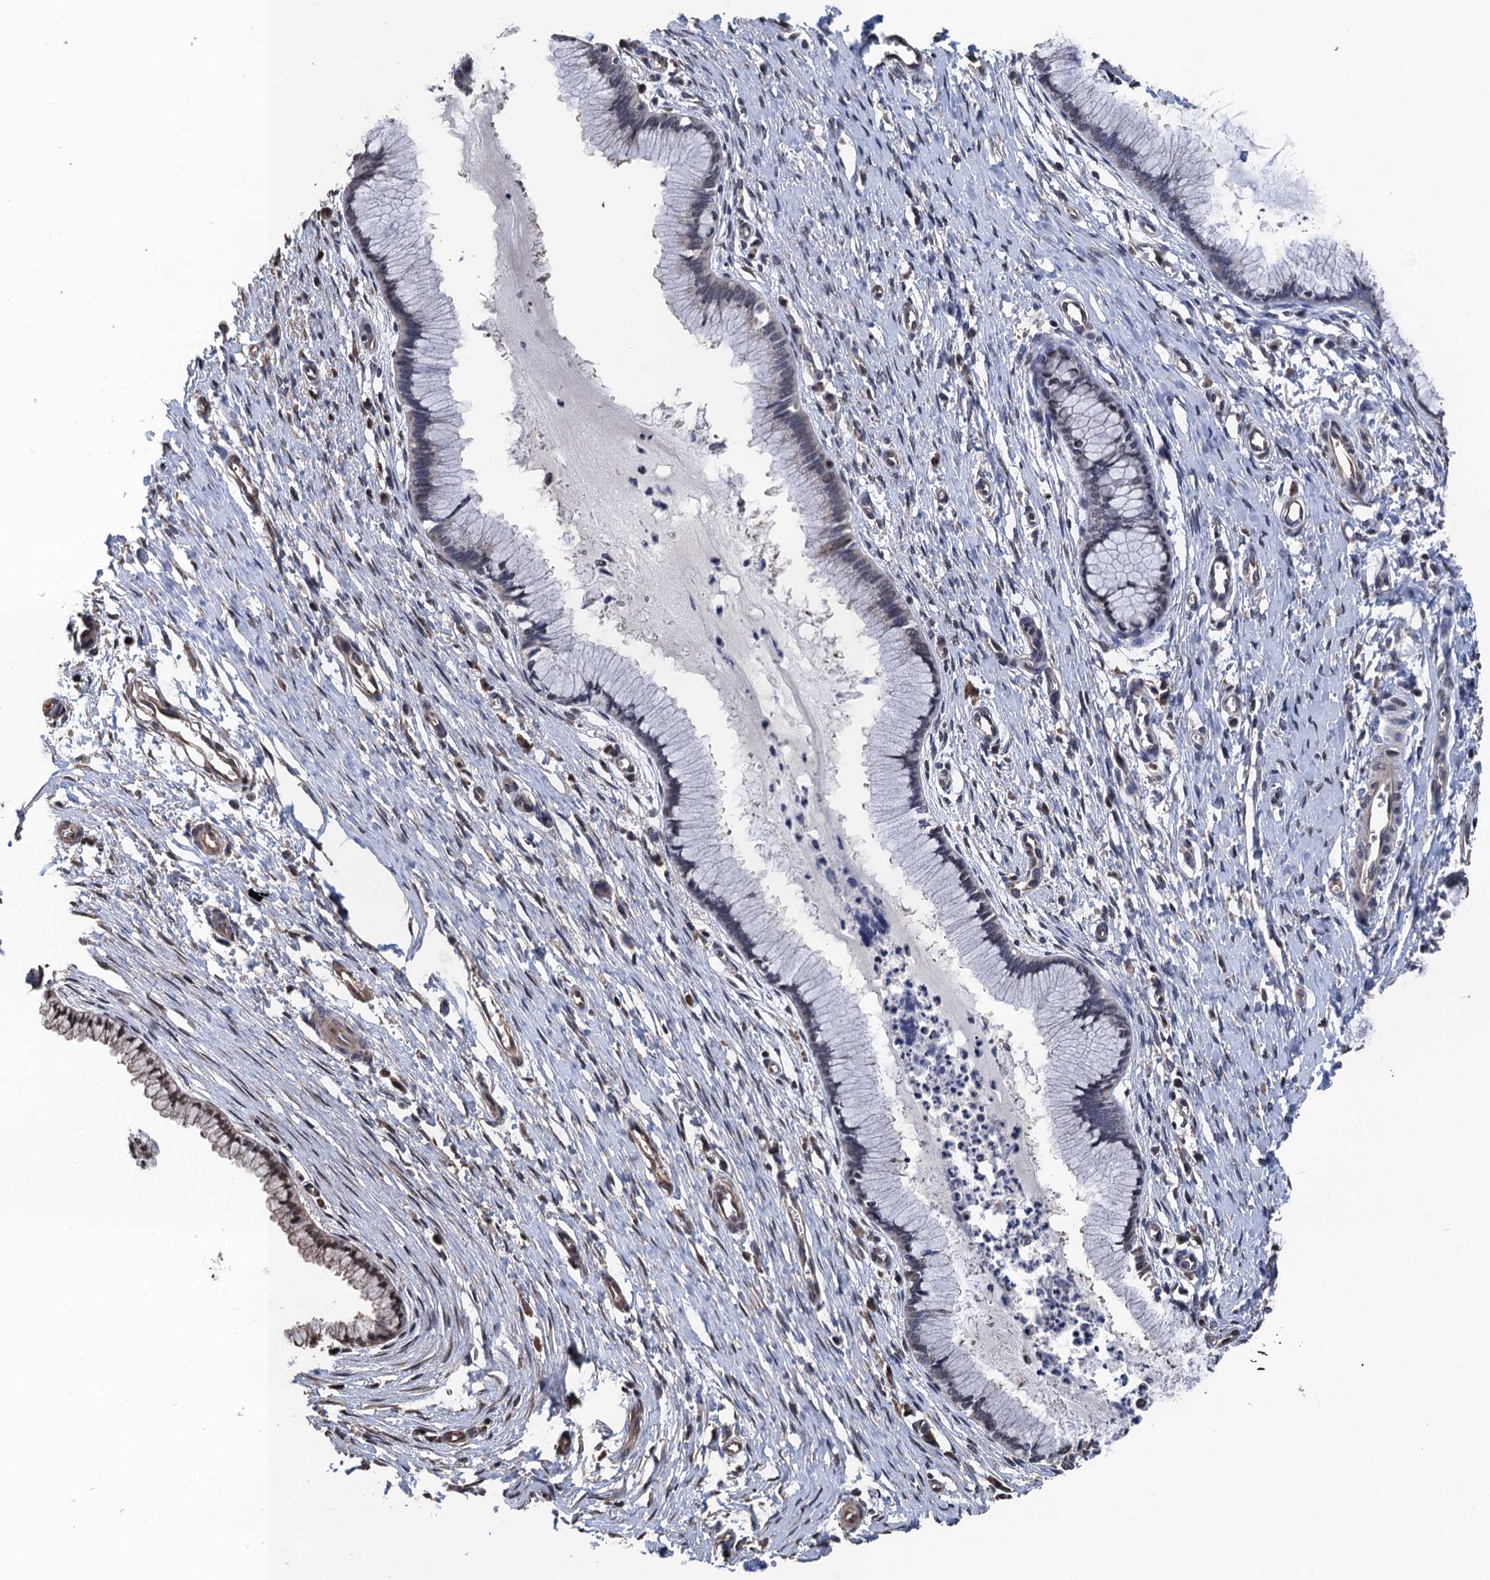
{"staining": {"intensity": "moderate", "quantity": "<25%", "location": "nuclear"}, "tissue": "cervix", "cell_type": "Glandular cells", "image_type": "normal", "snomed": [{"axis": "morphology", "description": "Normal tissue, NOS"}, {"axis": "topography", "description": "Cervix"}], "caption": "Cervix stained with immunohistochemistry (IHC) reveals moderate nuclear staining in about <25% of glandular cells. The protein of interest is stained brown, and the nuclei are stained in blue (DAB IHC with brightfield microscopy, high magnification).", "gene": "ART5", "patient": {"sex": "female", "age": 55}}